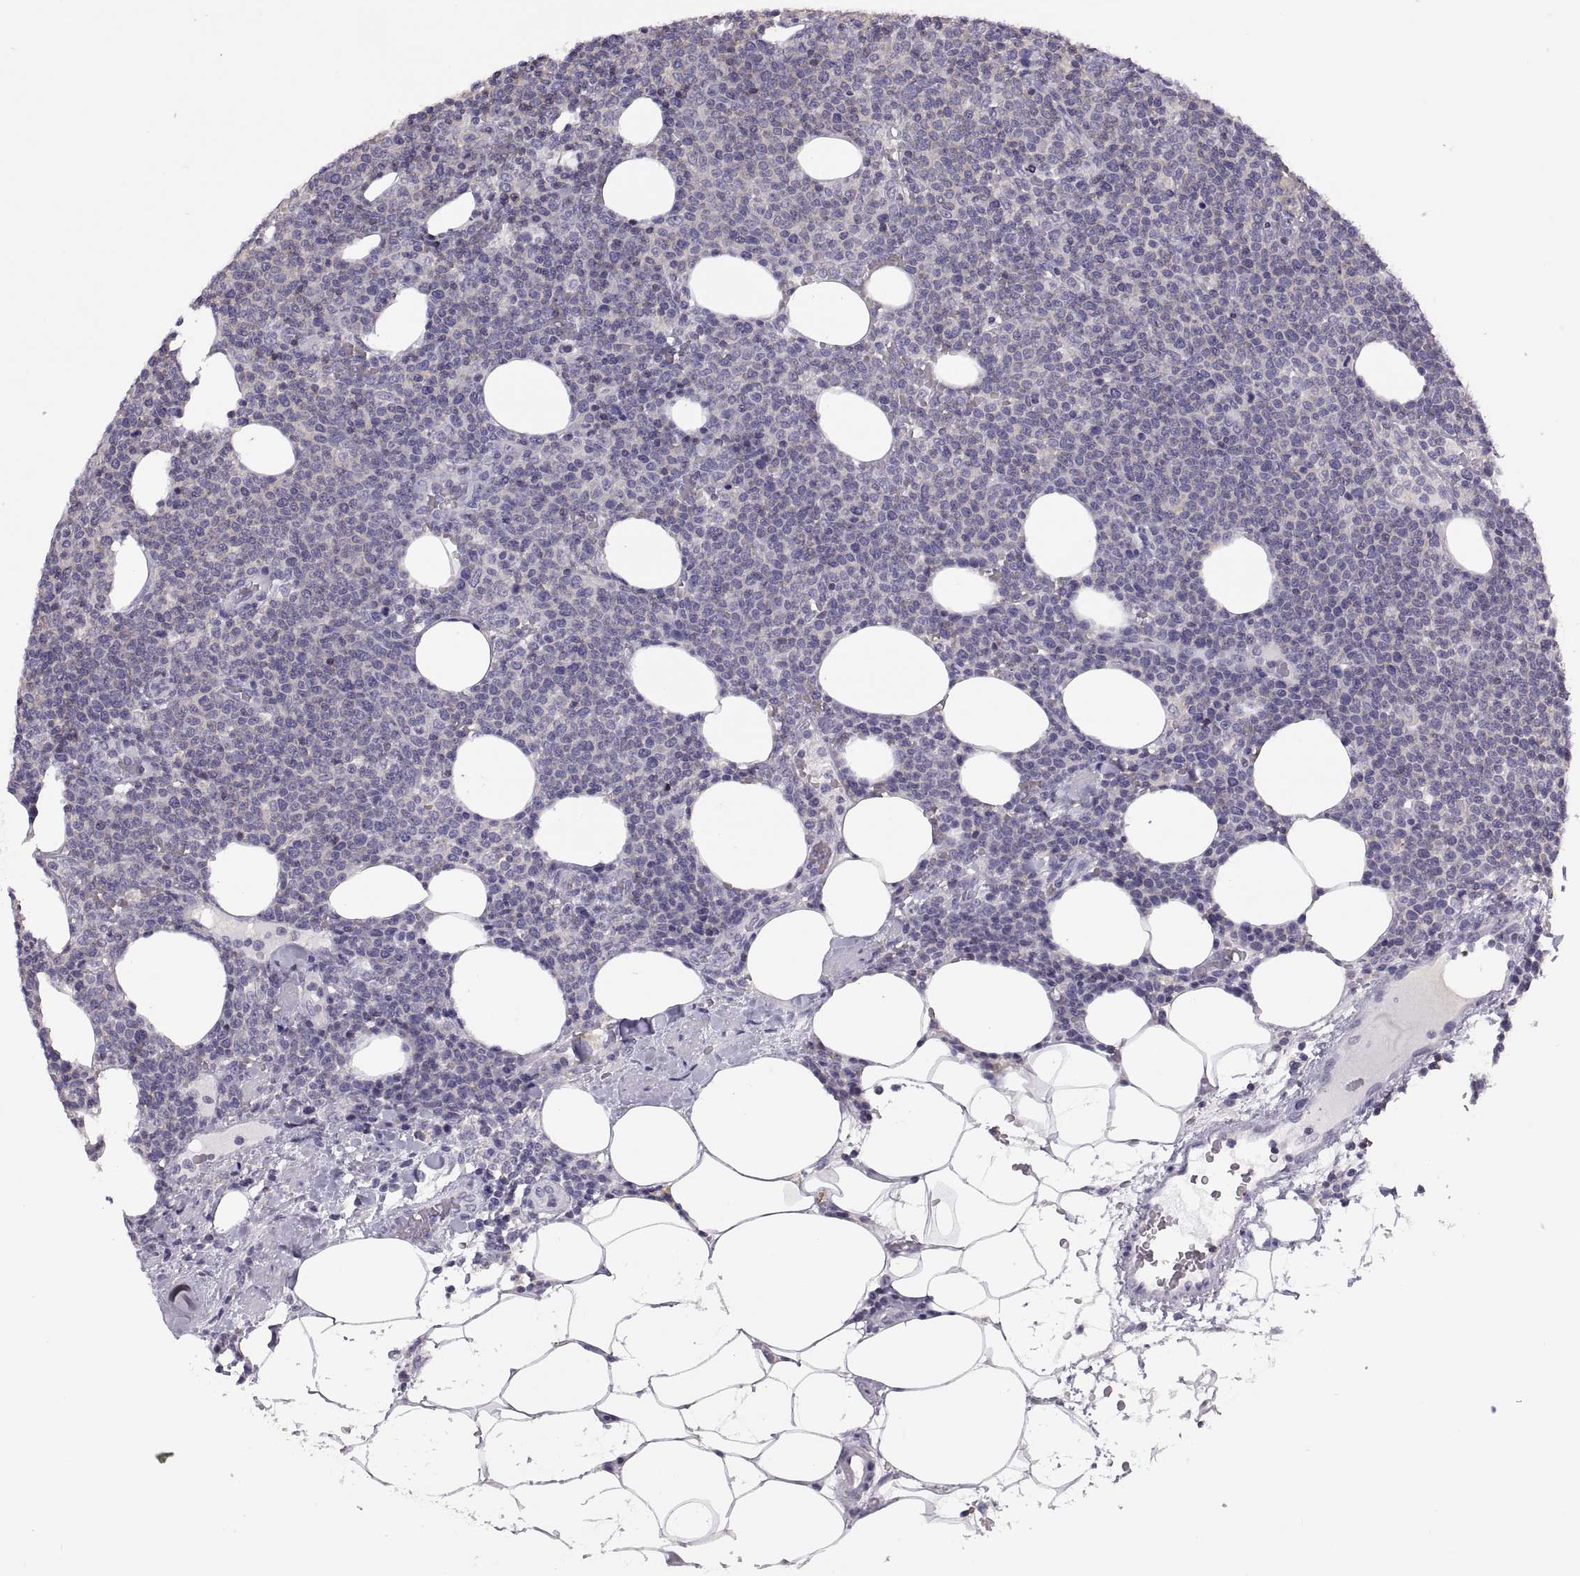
{"staining": {"intensity": "negative", "quantity": "none", "location": "none"}, "tissue": "lymphoma", "cell_type": "Tumor cells", "image_type": "cancer", "snomed": [{"axis": "morphology", "description": "Malignant lymphoma, non-Hodgkin's type, High grade"}, {"axis": "topography", "description": "Lymph node"}], "caption": "DAB immunohistochemical staining of high-grade malignant lymphoma, non-Hodgkin's type displays no significant expression in tumor cells. The staining is performed using DAB (3,3'-diaminobenzidine) brown chromogen with nuclei counter-stained in using hematoxylin.", "gene": "TTC21A", "patient": {"sex": "male", "age": 61}}